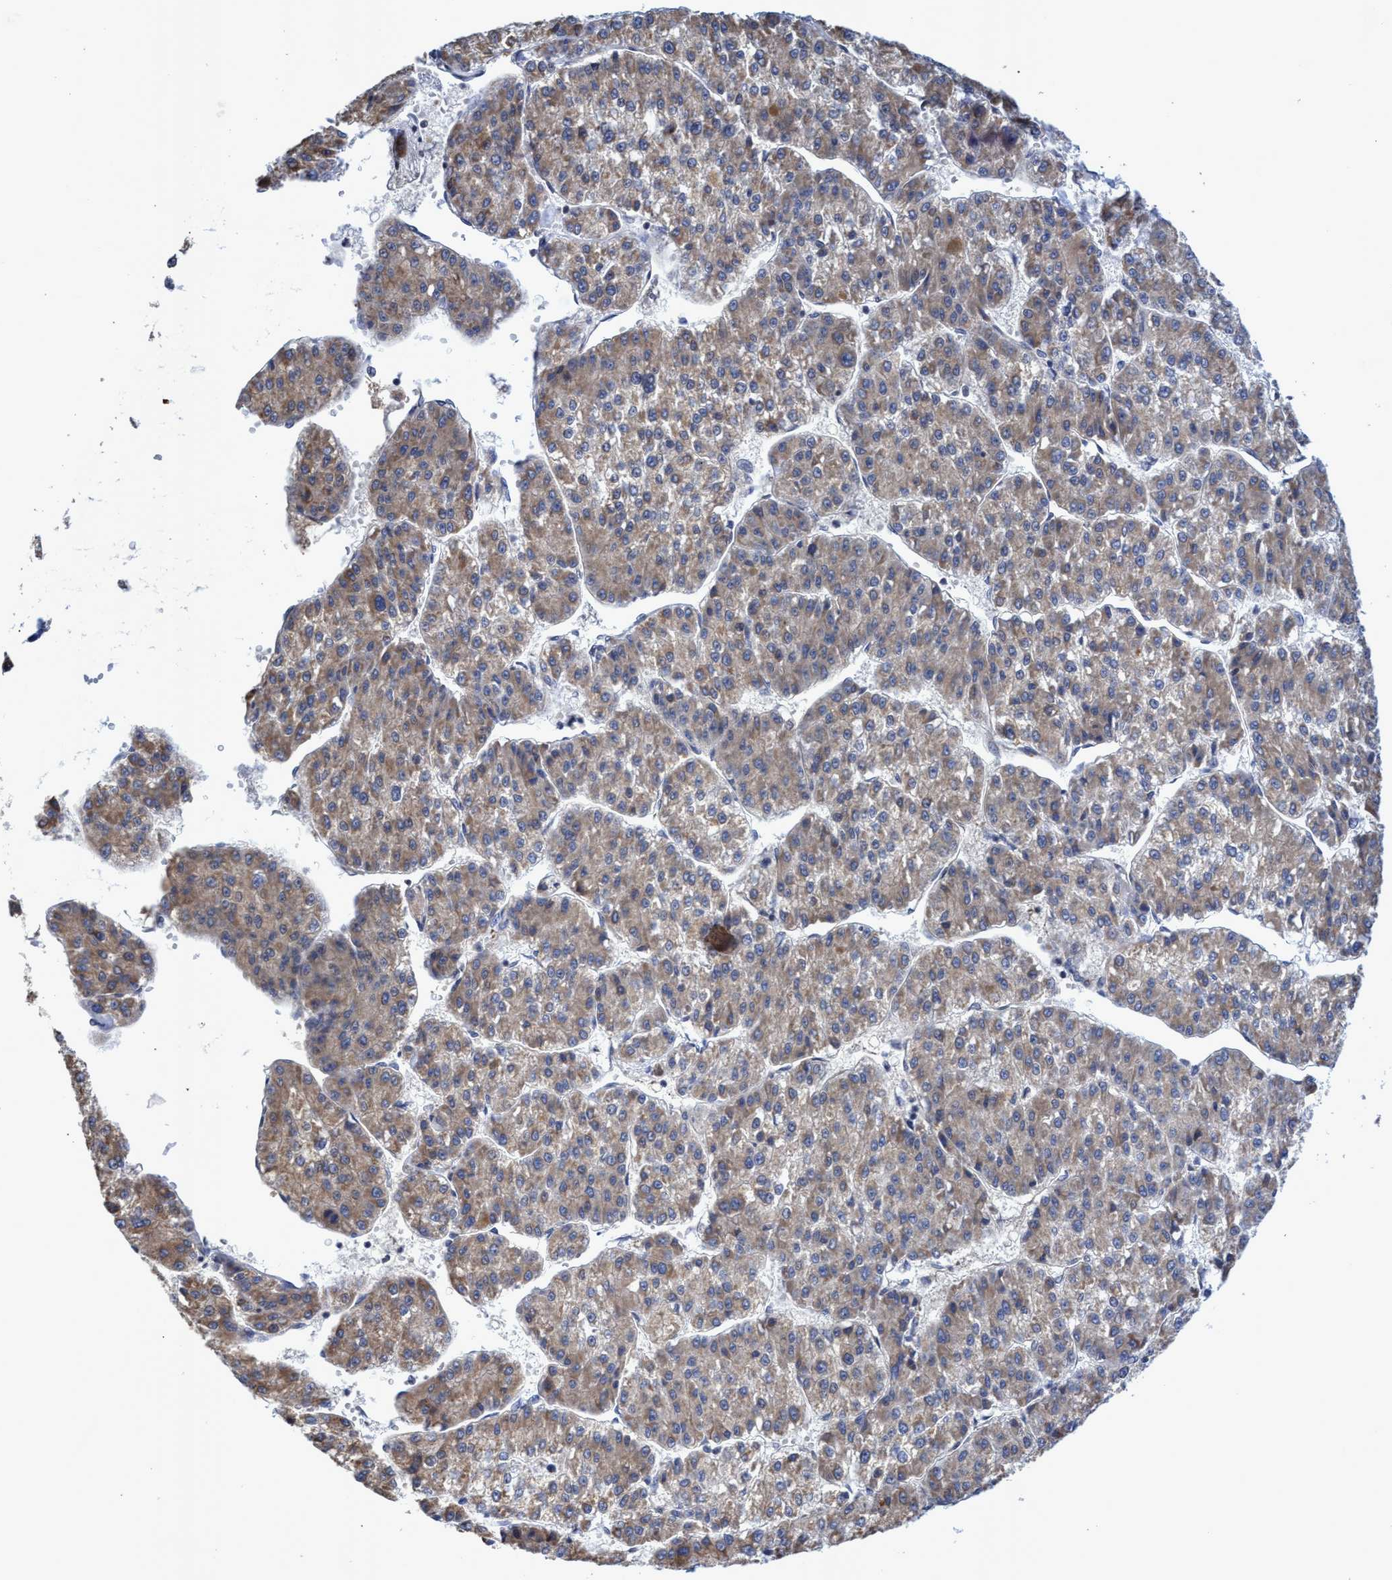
{"staining": {"intensity": "weak", "quantity": ">75%", "location": "cytoplasmic/membranous"}, "tissue": "liver cancer", "cell_type": "Tumor cells", "image_type": "cancer", "snomed": [{"axis": "morphology", "description": "Carcinoma, Hepatocellular, NOS"}, {"axis": "topography", "description": "Liver"}], "caption": "Immunohistochemistry micrograph of neoplastic tissue: hepatocellular carcinoma (liver) stained using IHC displays low levels of weak protein expression localized specifically in the cytoplasmic/membranous of tumor cells, appearing as a cytoplasmic/membranous brown color.", "gene": "NAT16", "patient": {"sex": "female", "age": 73}}